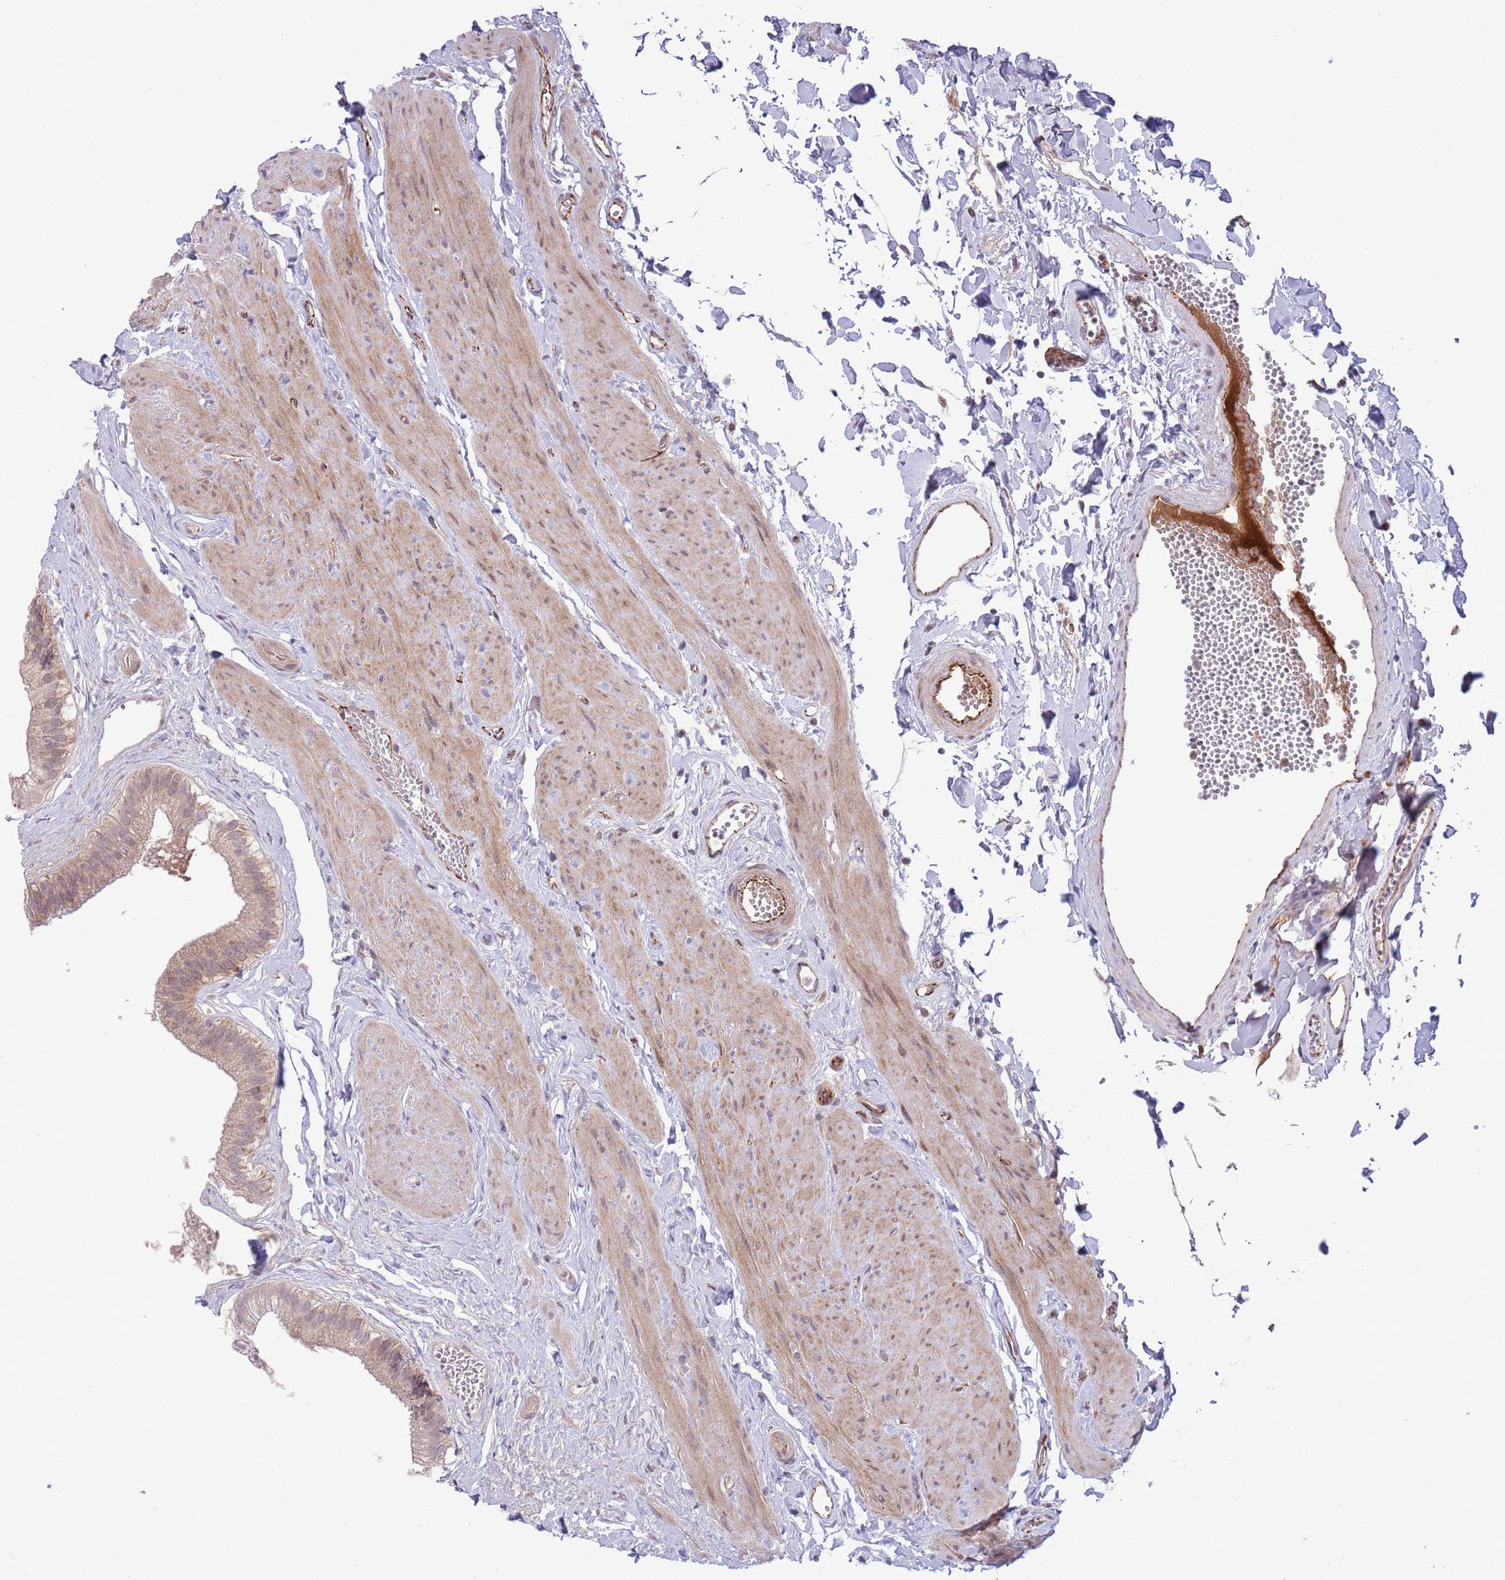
{"staining": {"intensity": "moderate", "quantity": ">75%", "location": "cytoplasmic/membranous"}, "tissue": "gallbladder", "cell_type": "Glandular cells", "image_type": "normal", "snomed": [{"axis": "morphology", "description": "Normal tissue, NOS"}, {"axis": "topography", "description": "Gallbladder"}], "caption": "Human gallbladder stained with a protein marker exhibits moderate staining in glandular cells.", "gene": "DPP10", "patient": {"sex": "female", "age": 54}}